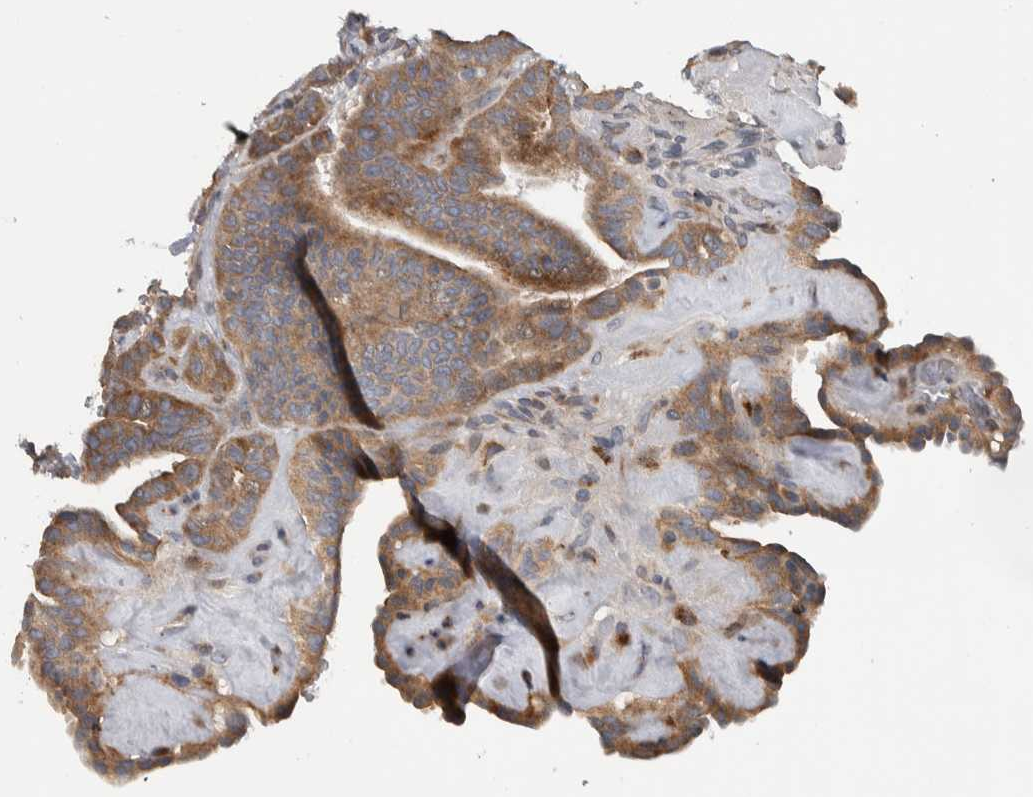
{"staining": {"intensity": "moderate", "quantity": ">75%", "location": "cytoplasmic/membranous"}, "tissue": "thyroid cancer", "cell_type": "Tumor cells", "image_type": "cancer", "snomed": [{"axis": "morphology", "description": "Papillary adenocarcinoma, NOS"}, {"axis": "topography", "description": "Thyroid gland"}], "caption": "Tumor cells display medium levels of moderate cytoplasmic/membranous staining in about >75% of cells in human papillary adenocarcinoma (thyroid).", "gene": "FAM83G", "patient": {"sex": "male", "age": 77}}